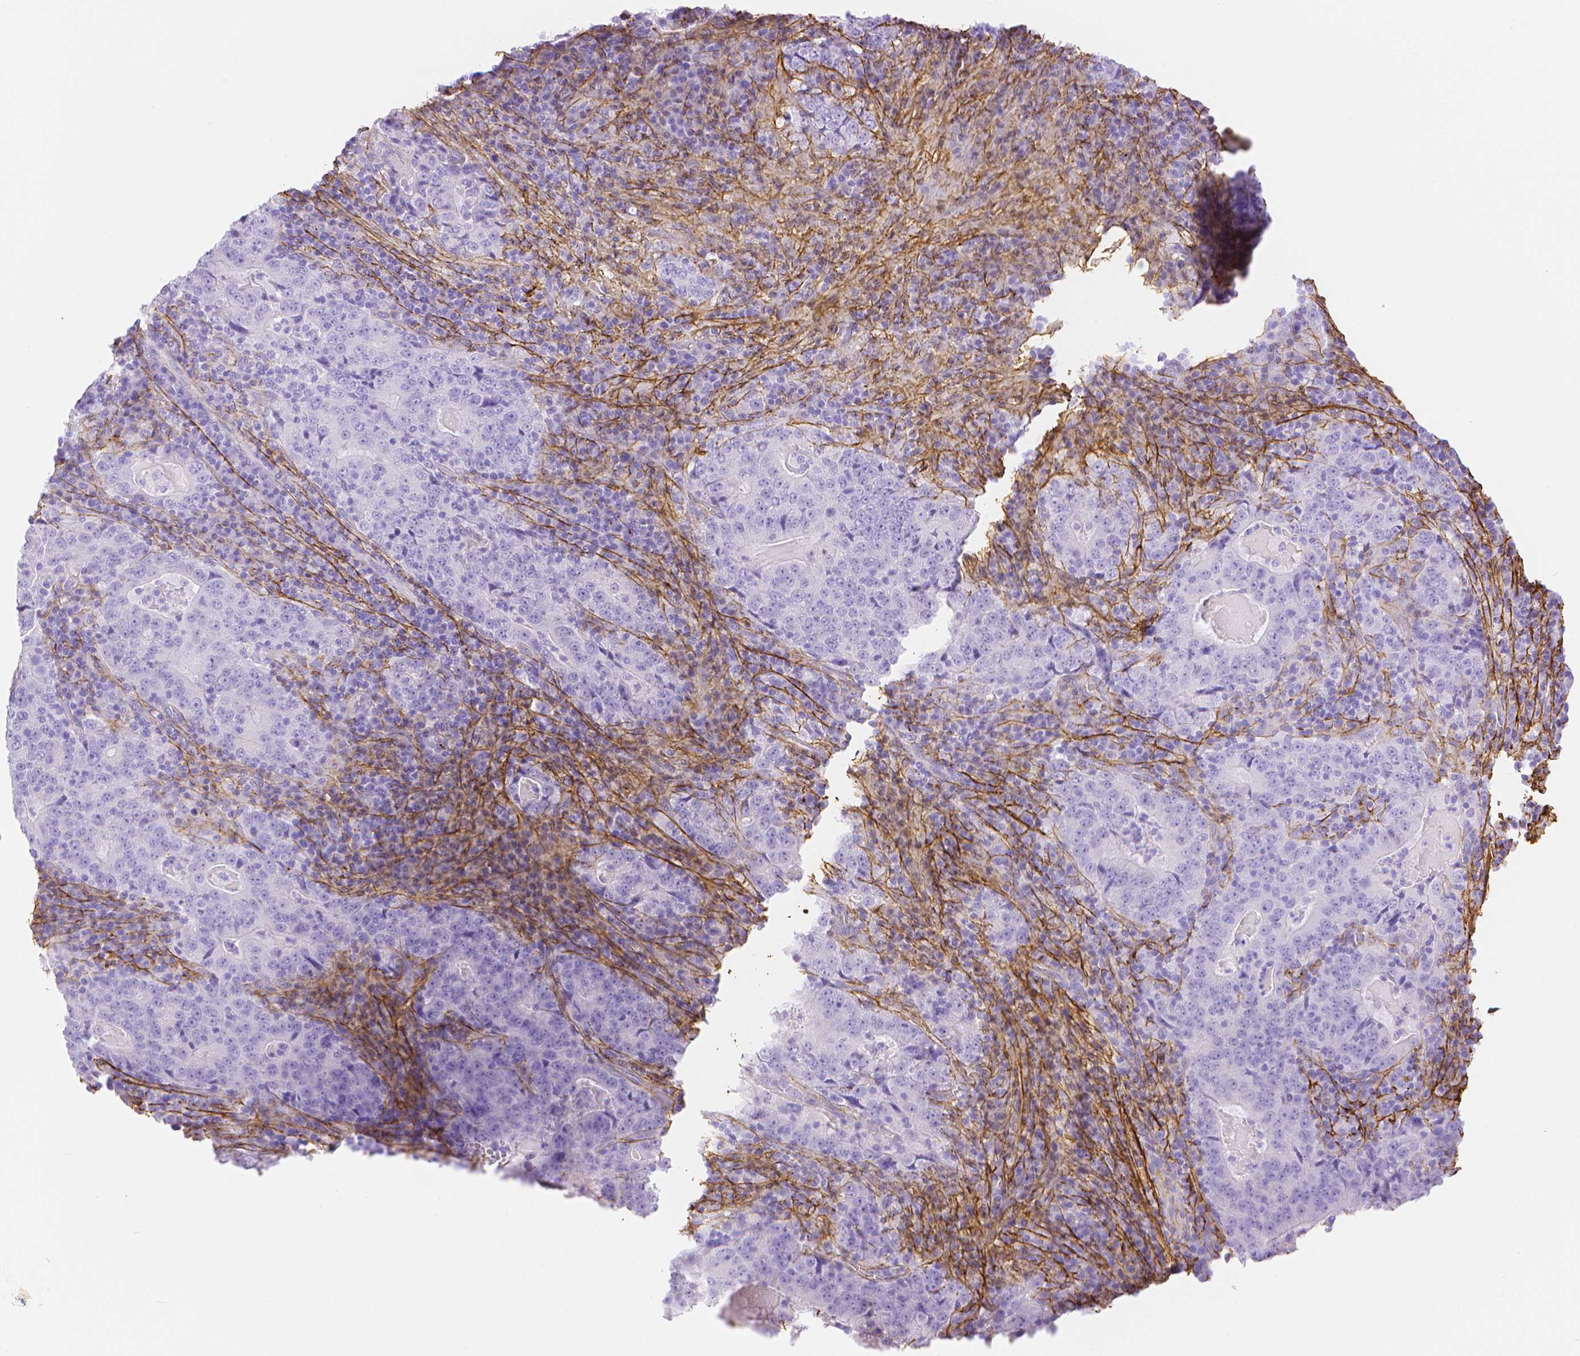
{"staining": {"intensity": "negative", "quantity": "none", "location": "none"}, "tissue": "stomach cancer", "cell_type": "Tumor cells", "image_type": "cancer", "snomed": [{"axis": "morphology", "description": "Normal tissue, NOS"}, {"axis": "morphology", "description": "Adenocarcinoma, NOS"}, {"axis": "topography", "description": "Stomach, upper"}, {"axis": "topography", "description": "Stomach"}], "caption": "This is a micrograph of immunohistochemistry staining of stomach cancer, which shows no staining in tumor cells.", "gene": "FBN1", "patient": {"sex": "male", "age": 59}}